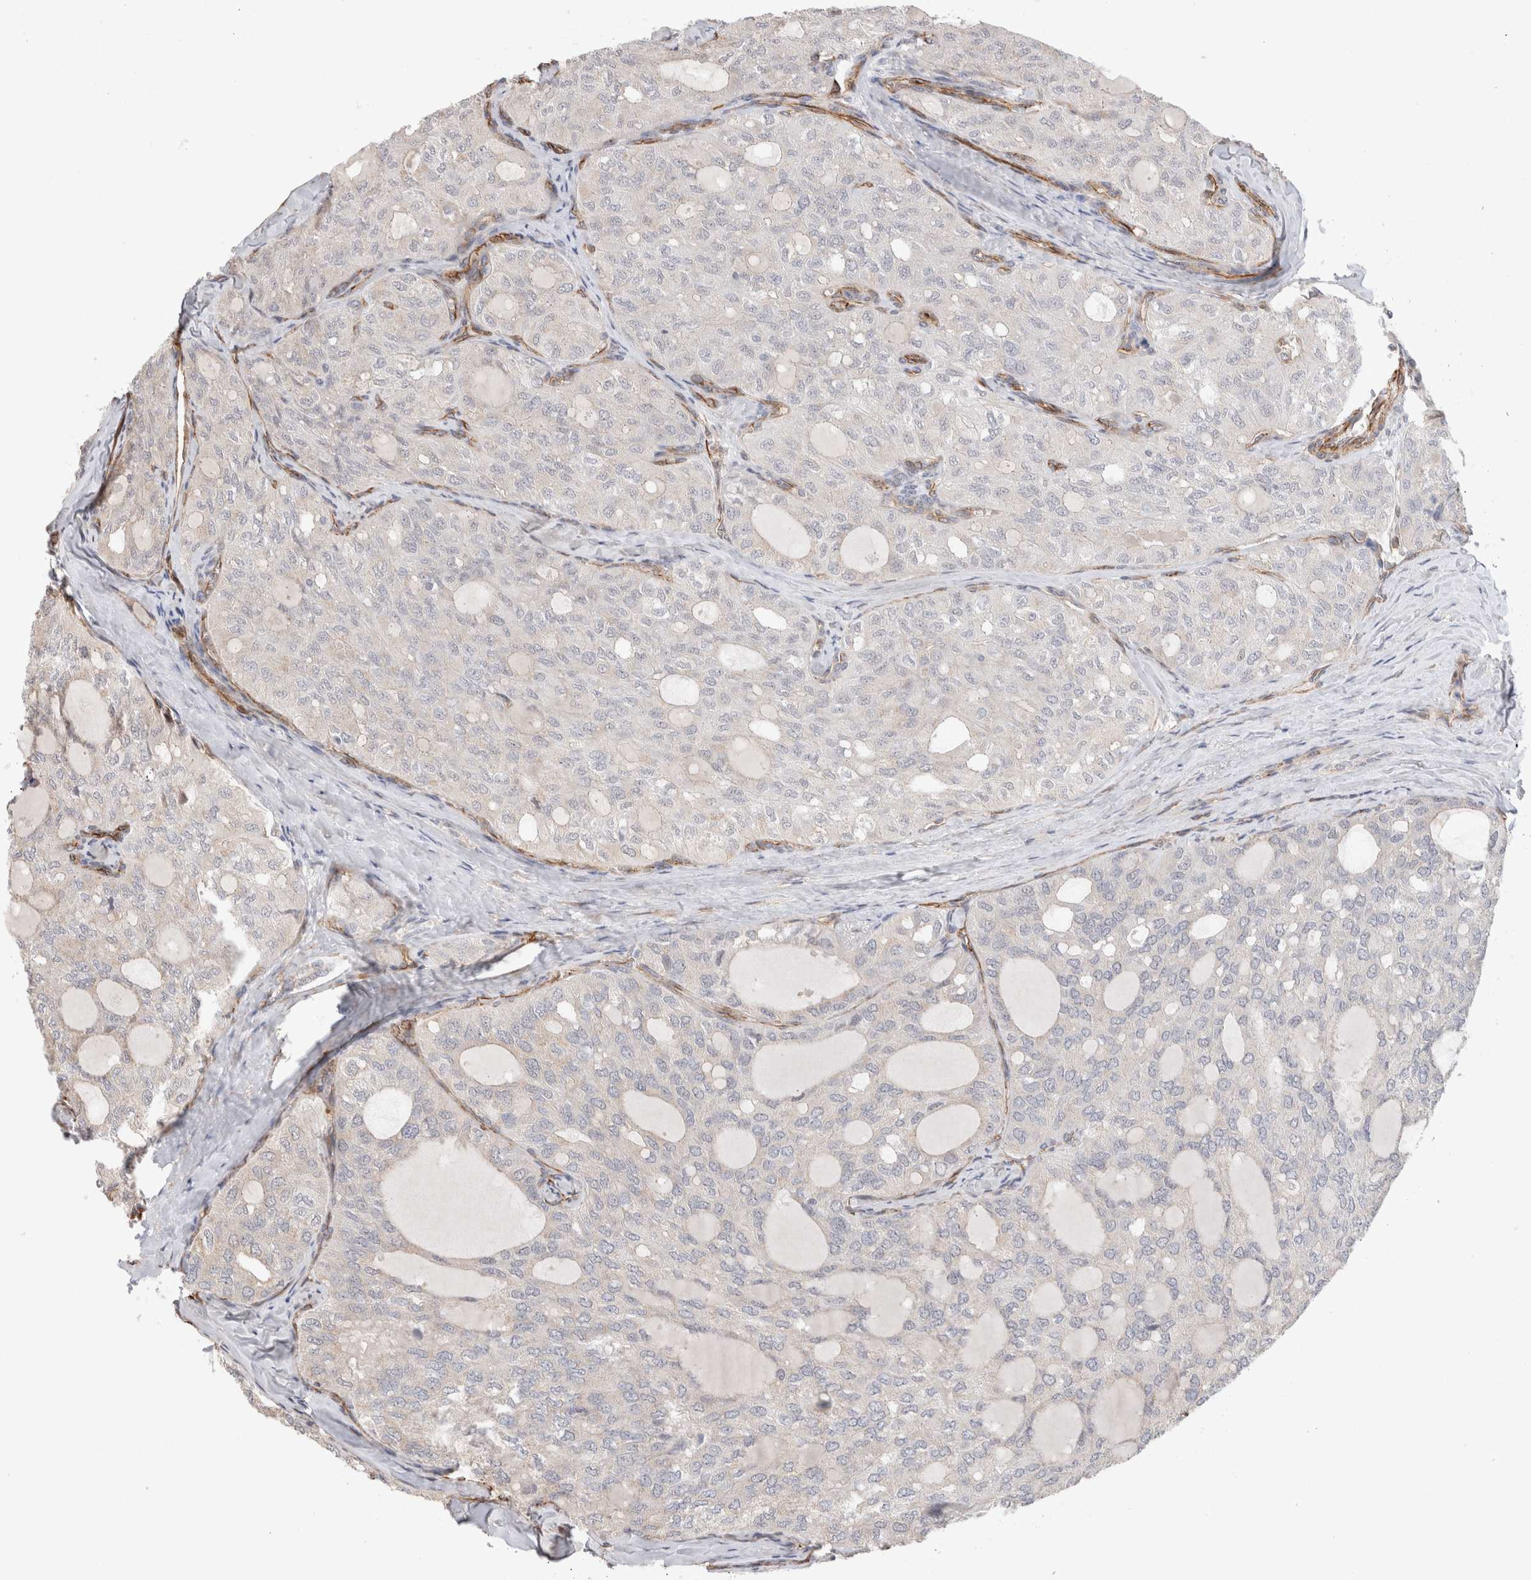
{"staining": {"intensity": "negative", "quantity": "none", "location": "none"}, "tissue": "thyroid cancer", "cell_type": "Tumor cells", "image_type": "cancer", "snomed": [{"axis": "morphology", "description": "Follicular adenoma carcinoma, NOS"}, {"axis": "topography", "description": "Thyroid gland"}], "caption": "Protein analysis of follicular adenoma carcinoma (thyroid) shows no significant staining in tumor cells.", "gene": "CAAP1", "patient": {"sex": "male", "age": 75}}